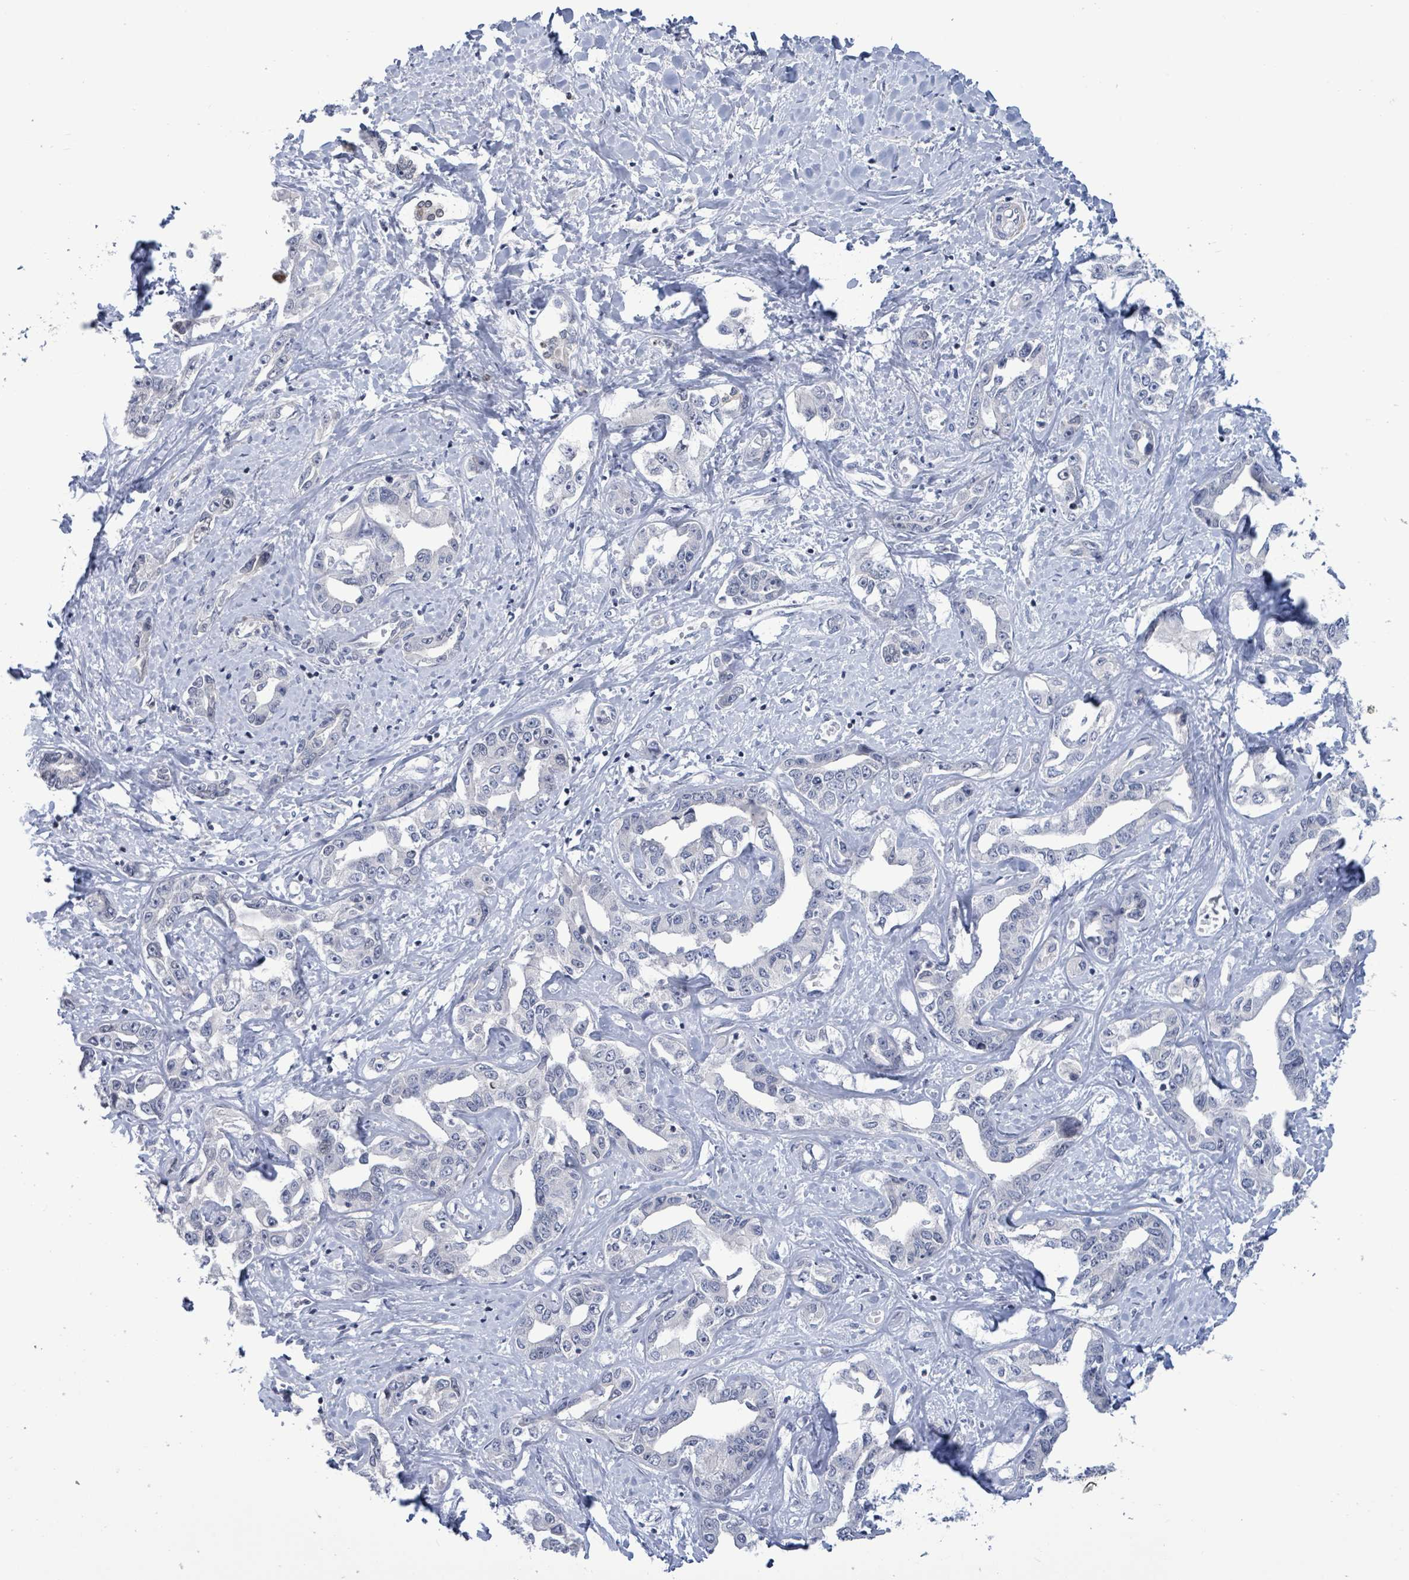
{"staining": {"intensity": "negative", "quantity": "none", "location": "none"}, "tissue": "liver cancer", "cell_type": "Tumor cells", "image_type": "cancer", "snomed": [{"axis": "morphology", "description": "Cholangiocarcinoma"}, {"axis": "topography", "description": "Liver"}], "caption": "Immunohistochemistry of human liver cancer demonstrates no staining in tumor cells.", "gene": "NTN3", "patient": {"sex": "male", "age": 59}}